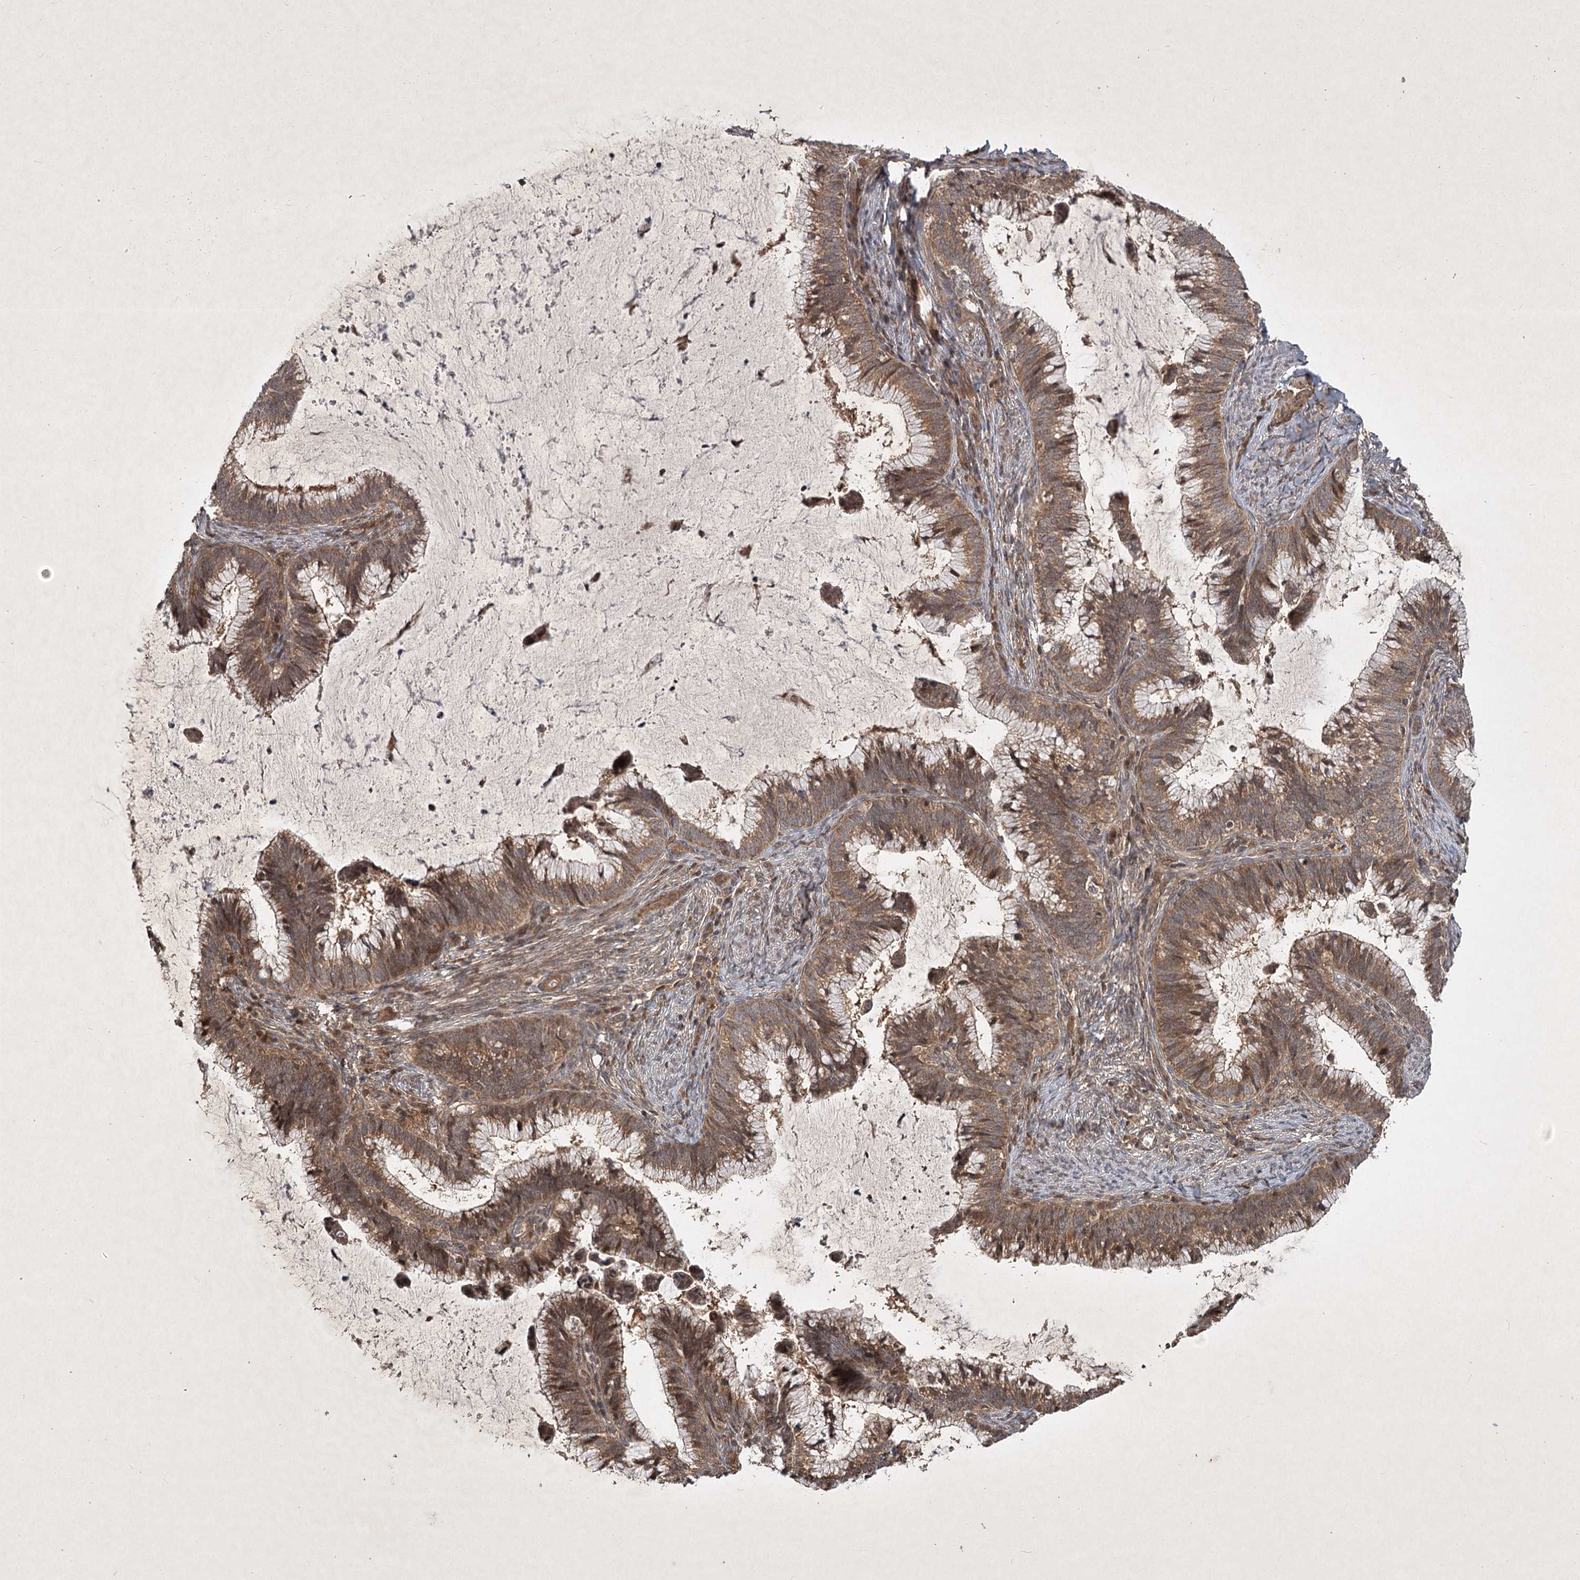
{"staining": {"intensity": "moderate", "quantity": ">75%", "location": "cytoplasmic/membranous"}, "tissue": "cervical cancer", "cell_type": "Tumor cells", "image_type": "cancer", "snomed": [{"axis": "morphology", "description": "Adenocarcinoma, NOS"}, {"axis": "topography", "description": "Cervix"}], "caption": "Immunohistochemistry (IHC) (DAB) staining of cervical adenocarcinoma exhibits moderate cytoplasmic/membranous protein staining in about >75% of tumor cells. (Brightfield microscopy of DAB IHC at high magnification).", "gene": "INSIG2", "patient": {"sex": "female", "age": 36}}